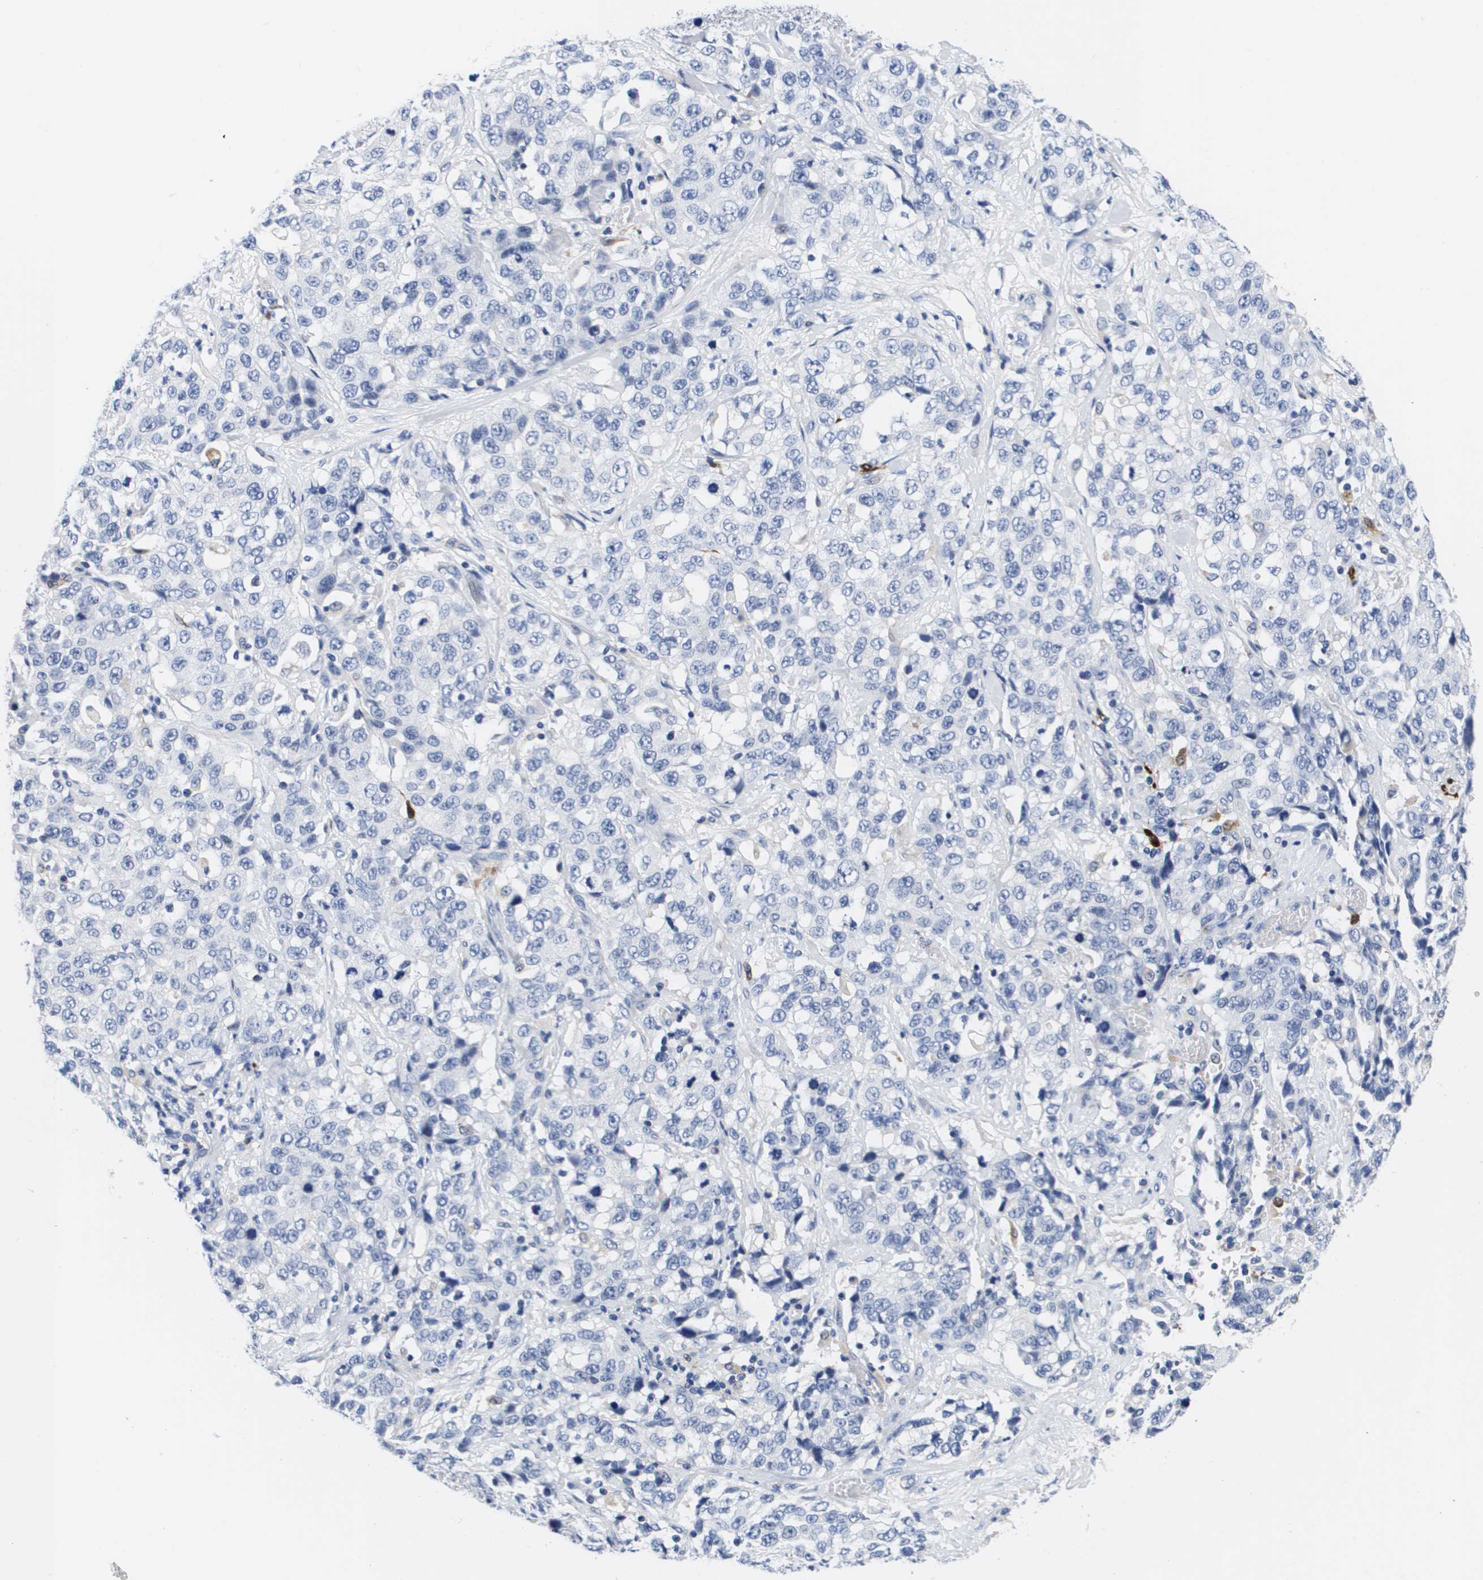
{"staining": {"intensity": "negative", "quantity": "none", "location": "none"}, "tissue": "stomach cancer", "cell_type": "Tumor cells", "image_type": "cancer", "snomed": [{"axis": "morphology", "description": "Normal tissue, NOS"}, {"axis": "morphology", "description": "Adenocarcinoma, NOS"}, {"axis": "topography", "description": "Stomach"}], "caption": "A photomicrograph of human adenocarcinoma (stomach) is negative for staining in tumor cells.", "gene": "HMOX1", "patient": {"sex": "male", "age": 48}}